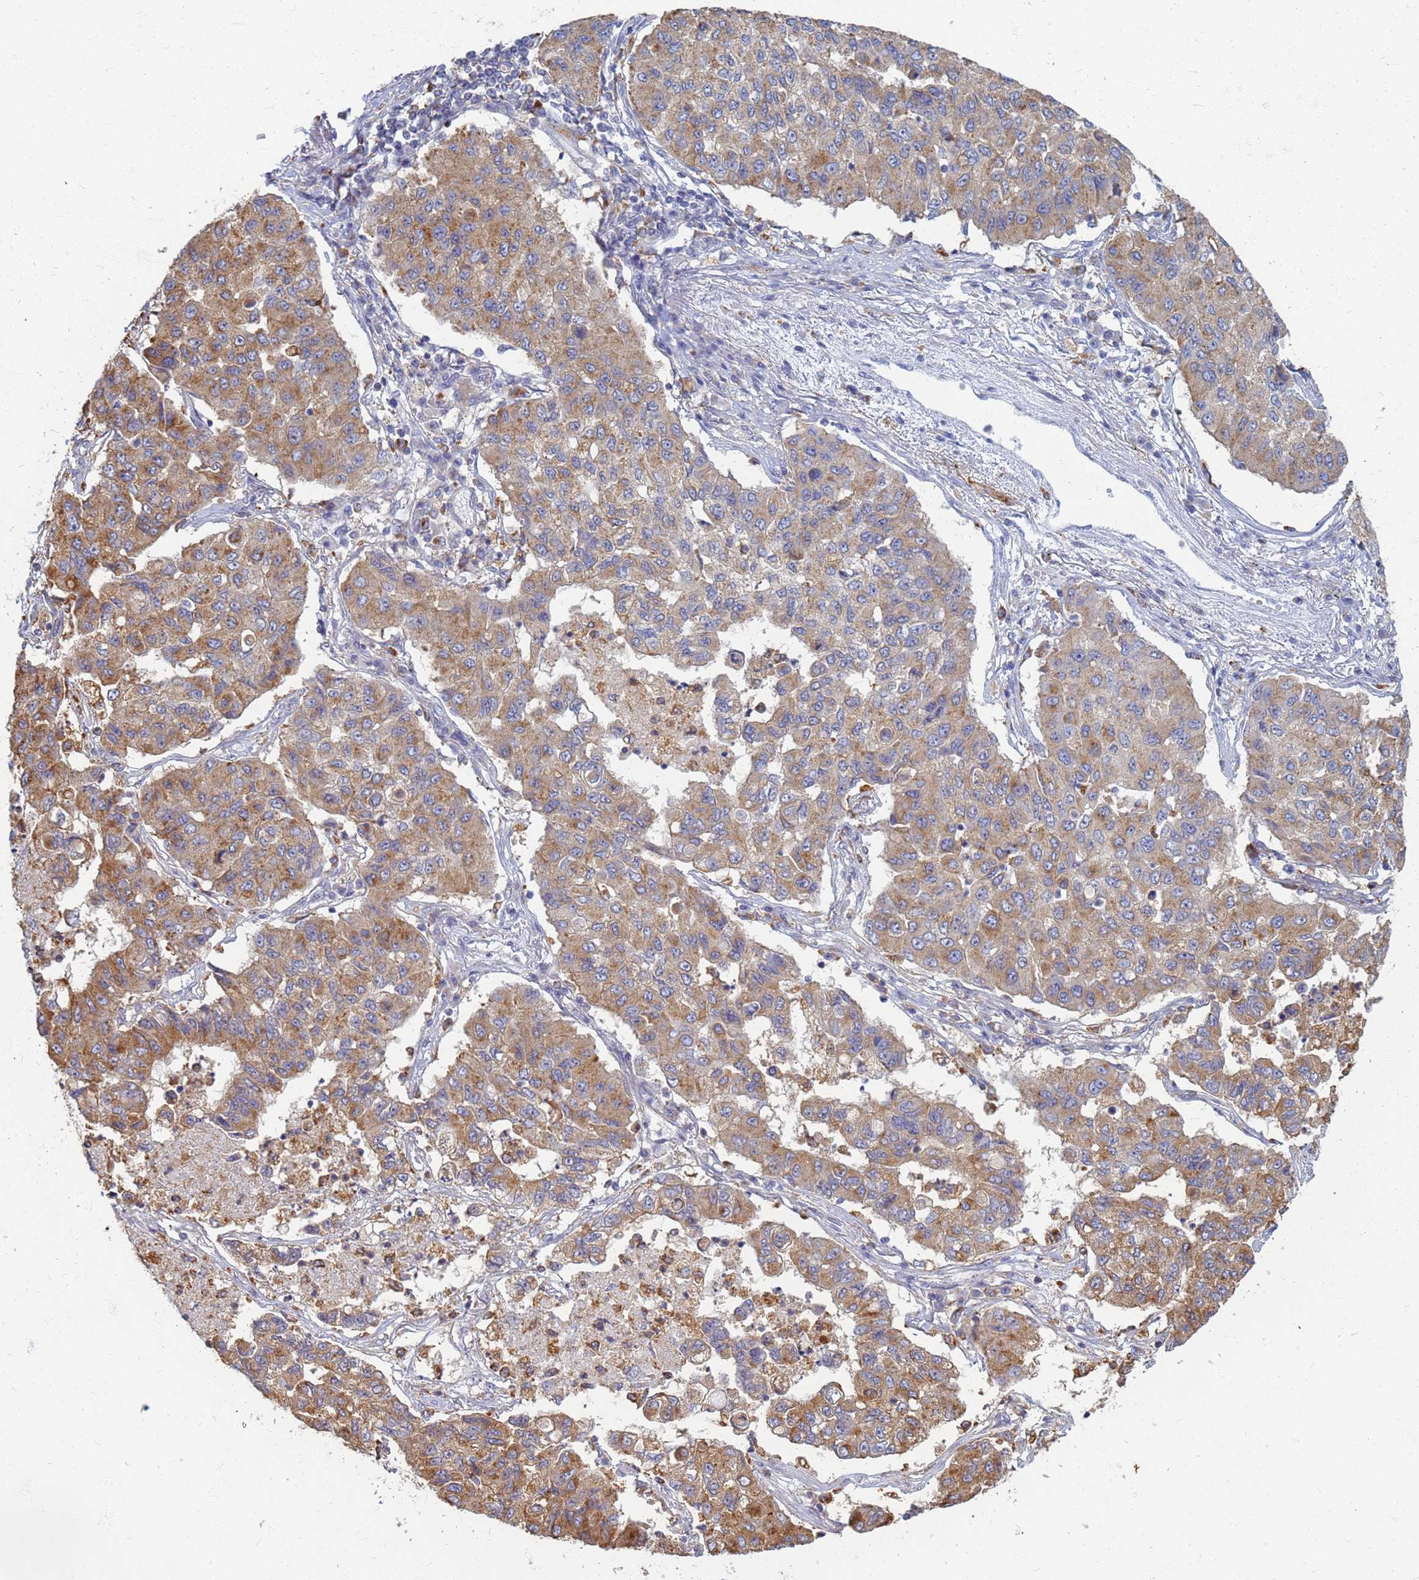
{"staining": {"intensity": "moderate", "quantity": ">75%", "location": "cytoplasmic/membranous"}, "tissue": "lung cancer", "cell_type": "Tumor cells", "image_type": "cancer", "snomed": [{"axis": "morphology", "description": "Squamous cell carcinoma, NOS"}, {"axis": "topography", "description": "Lung"}], "caption": "Protein expression analysis of lung squamous cell carcinoma reveals moderate cytoplasmic/membranous staining in about >75% of tumor cells. Immunohistochemistry (ihc) stains the protein in brown and the nuclei are stained blue.", "gene": "ATP6V1E1", "patient": {"sex": "male", "age": 74}}